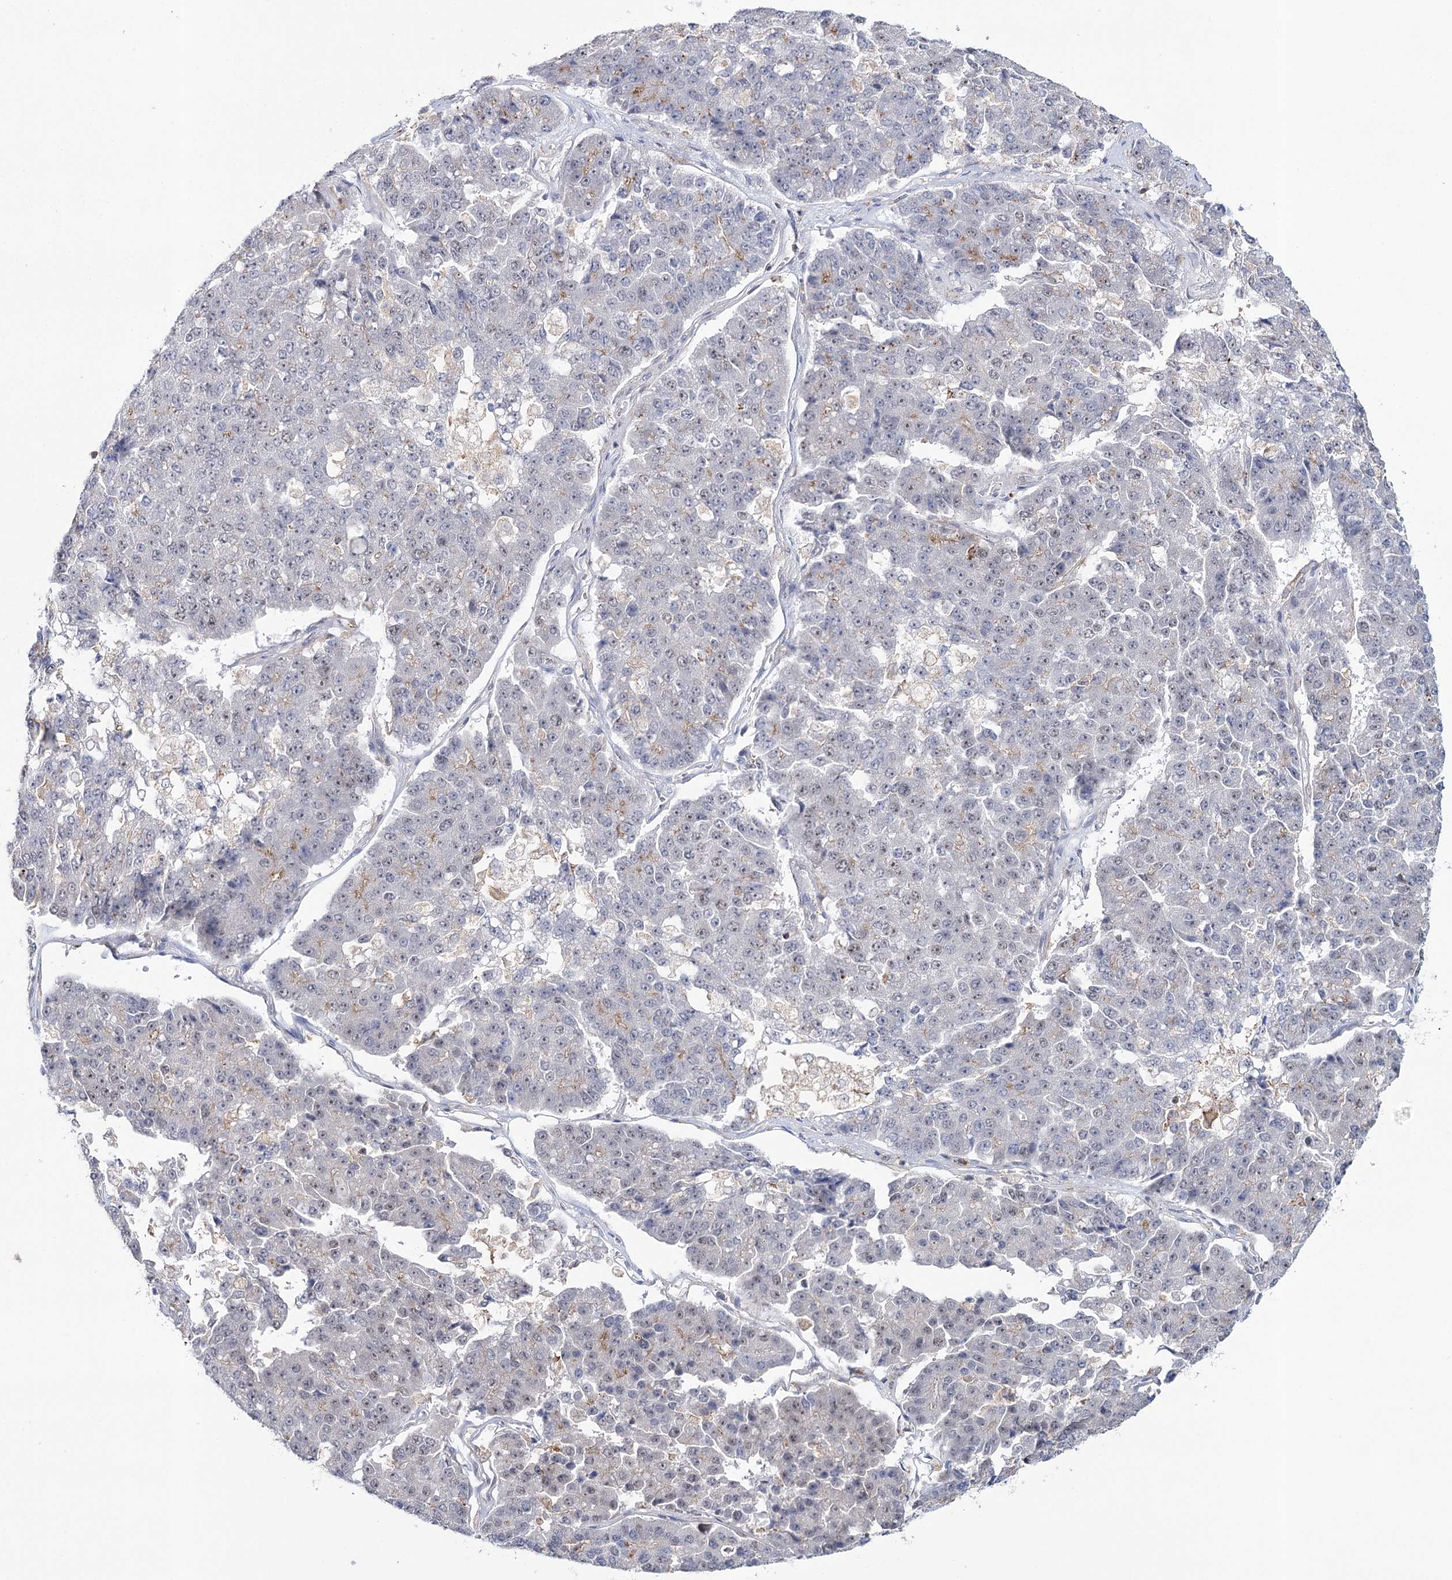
{"staining": {"intensity": "negative", "quantity": "none", "location": "none"}, "tissue": "pancreatic cancer", "cell_type": "Tumor cells", "image_type": "cancer", "snomed": [{"axis": "morphology", "description": "Adenocarcinoma, NOS"}, {"axis": "topography", "description": "Pancreas"}], "caption": "An immunohistochemistry micrograph of pancreatic cancer (adenocarcinoma) is shown. There is no staining in tumor cells of pancreatic cancer (adenocarcinoma).", "gene": "ZC3H8", "patient": {"sex": "male", "age": 50}}